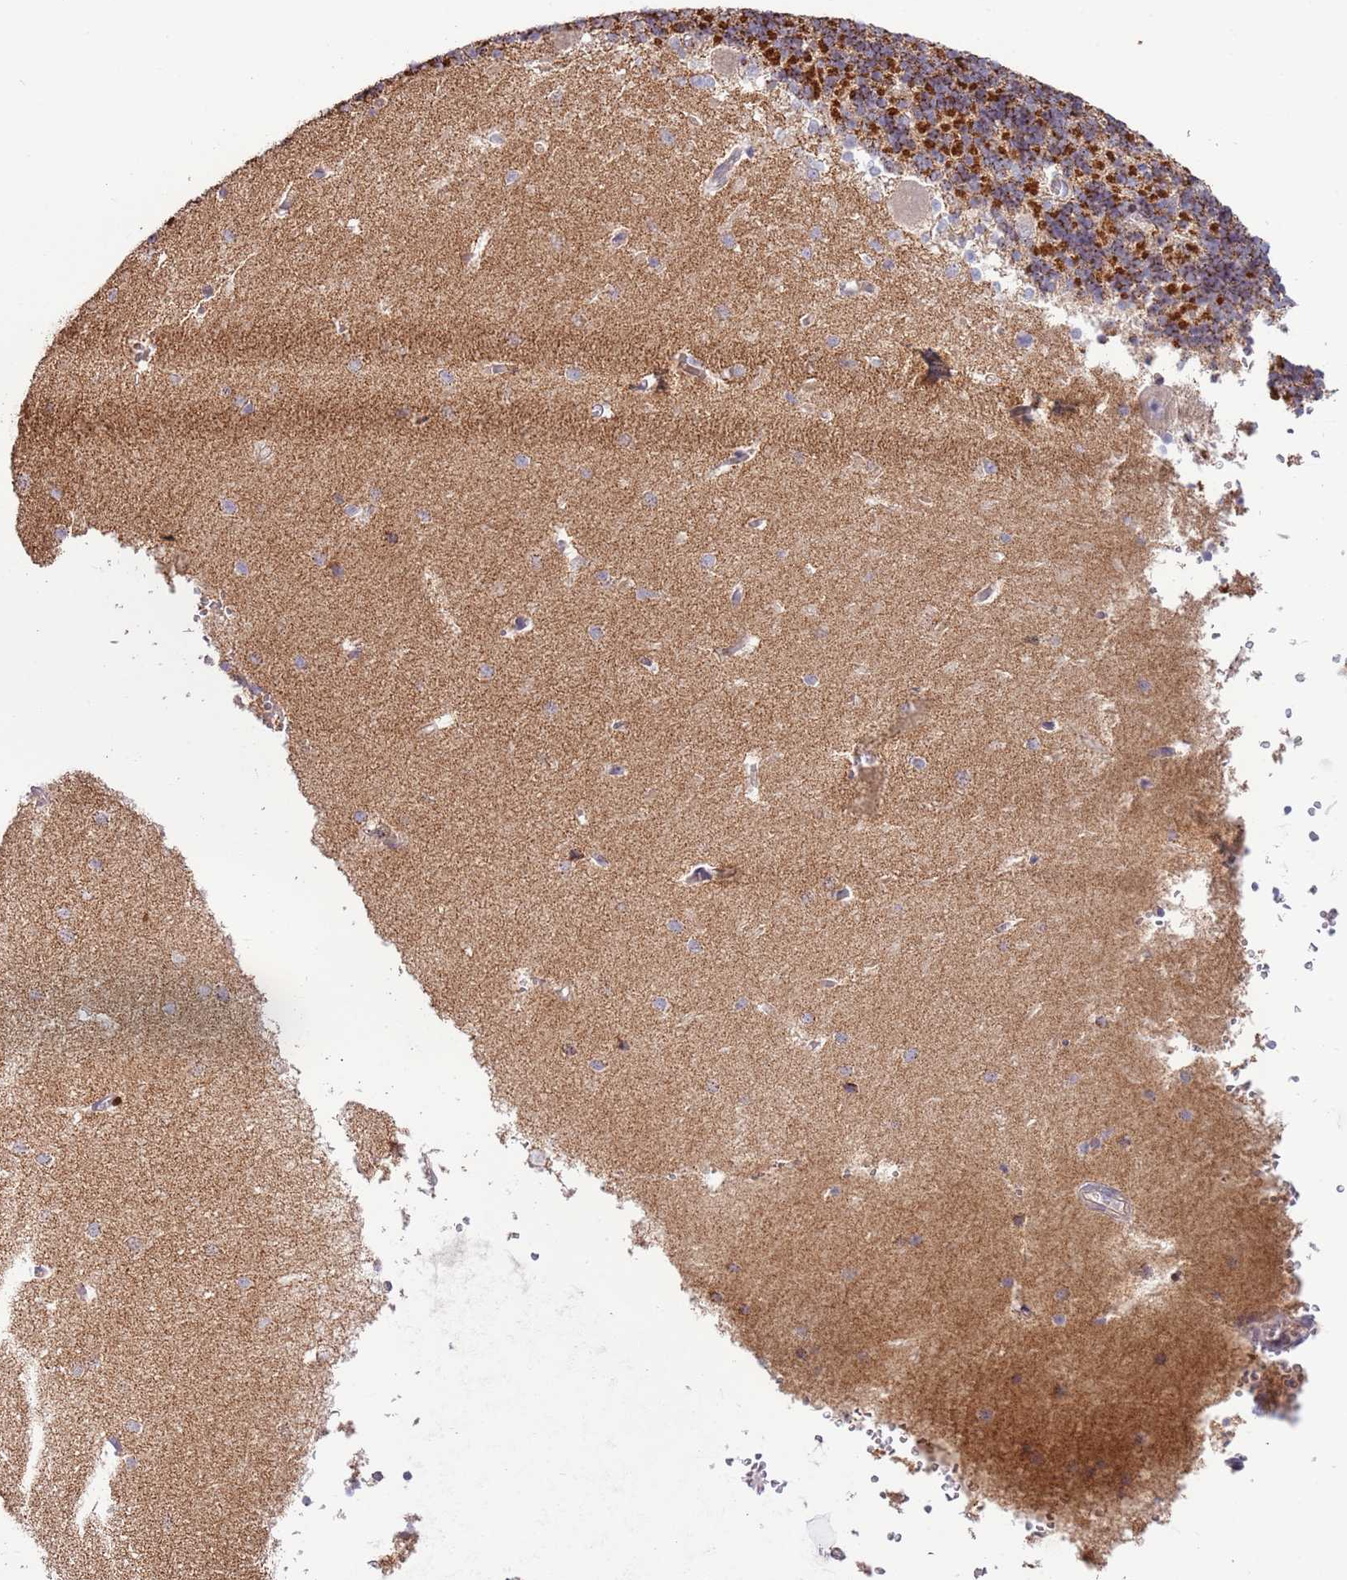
{"staining": {"intensity": "strong", "quantity": "25%-75%", "location": "cytoplasmic/membranous"}, "tissue": "cerebellum", "cell_type": "Cells in granular layer", "image_type": "normal", "snomed": [{"axis": "morphology", "description": "Normal tissue, NOS"}, {"axis": "topography", "description": "Cerebellum"}], "caption": "High-magnification brightfield microscopy of benign cerebellum stained with DAB (3,3'-diaminobenzidine) (brown) and counterstained with hematoxylin (blue). cells in granular layer exhibit strong cytoplasmic/membranous positivity is identified in about25%-75% of cells. (DAB IHC with brightfield microscopy, high magnification).", "gene": "EVA1B", "patient": {"sex": "male", "age": 37}}